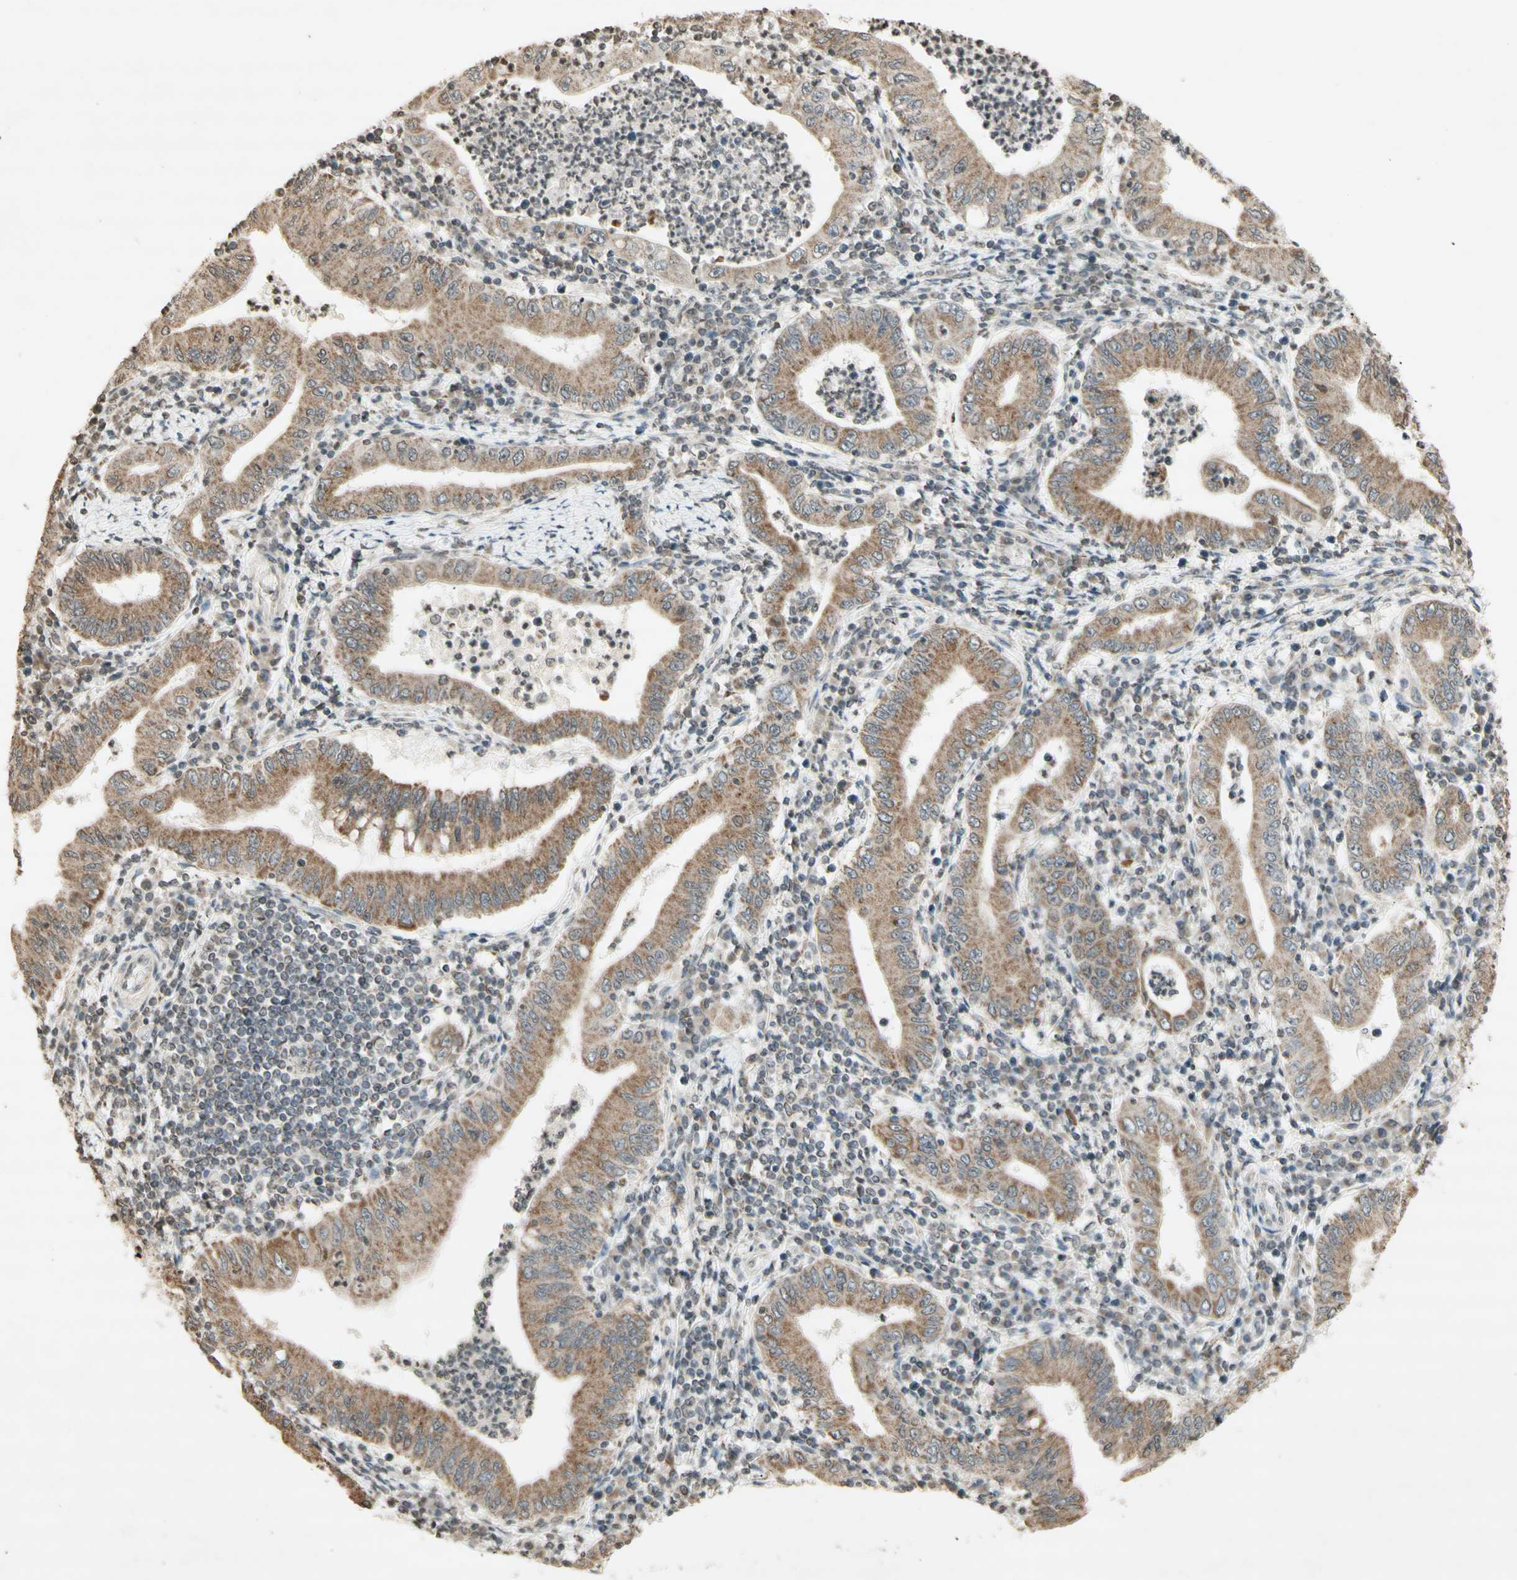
{"staining": {"intensity": "moderate", "quantity": ">75%", "location": "cytoplasmic/membranous"}, "tissue": "stomach cancer", "cell_type": "Tumor cells", "image_type": "cancer", "snomed": [{"axis": "morphology", "description": "Normal tissue, NOS"}, {"axis": "morphology", "description": "Adenocarcinoma, NOS"}, {"axis": "topography", "description": "Esophagus"}, {"axis": "topography", "description": "Stomach, upper"}, {"axis": "topography", "description": "Peripheral nerve tissue"}], "caption": "Approximately >75% of tumor cells in human adenocarcinoma (stomach) display moderate cytoplasmic/membranous protein expression as visualized by brown immunohistochemical staining.", "gene": "CCNI", "patient": {"sex": "male", "age": 62}}